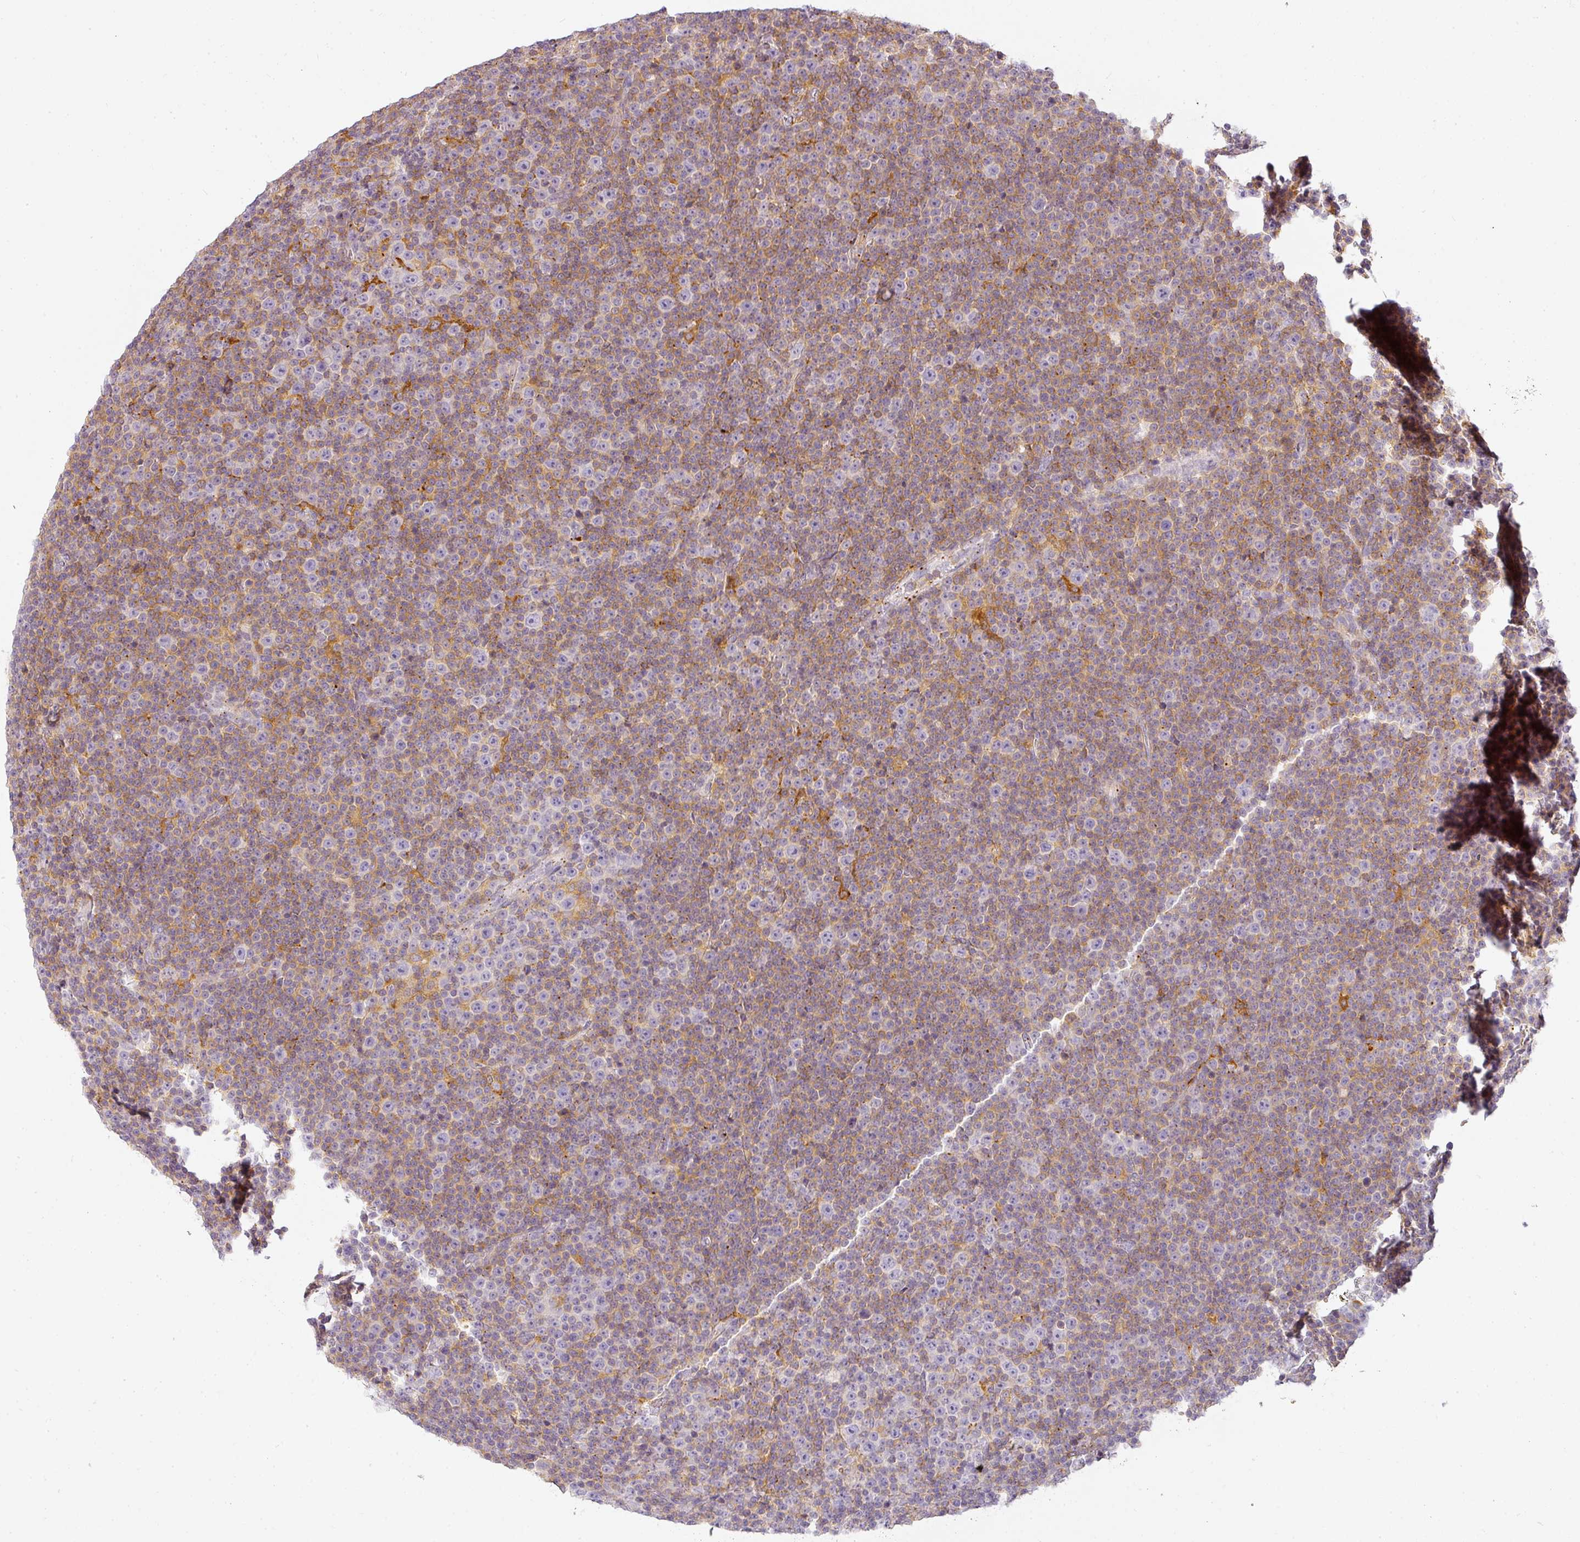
{"staining": {"intensity": "weak", "quantity": "25%-75%", "location": "cytoplasmic/membranous"}, "tissue": "lymphoma", "cell_type": "Tumor cells", "image_type": "cancer", "snomed": [{"axis": "morphology", "description": "Malignant lymphoma, non-Hodgkin's type, Low grade"}, {"axis": "topography", "description": "Lymph node"}], "caption": "Protein staining demonstrates weak cytoplasmic/membranous staining in approximately 25%-75% of tumor cells in low-grade malignant lymphoma, non-Hodgkin's type.", "gene": "TMEM42", "patient": {"sex": "female", "age": 67}}